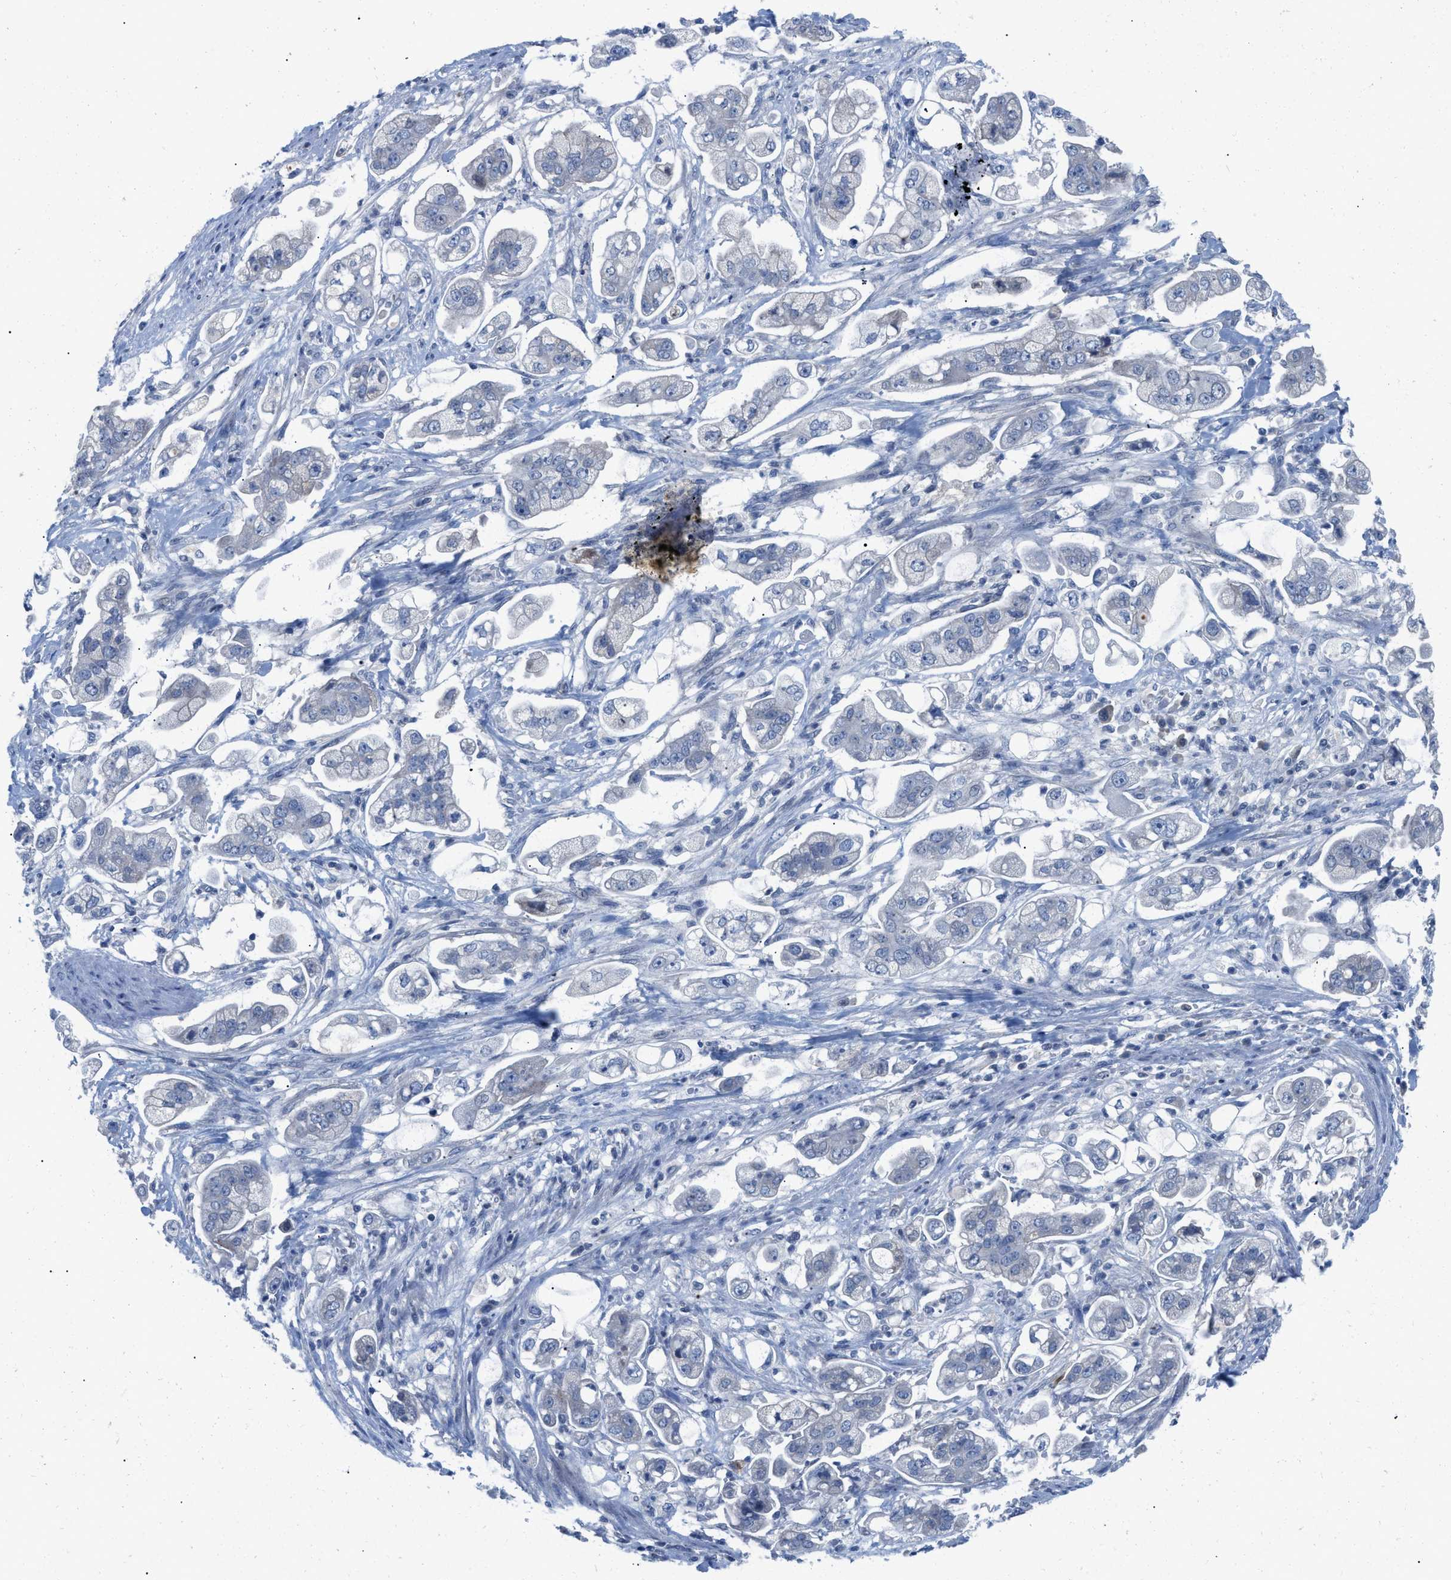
{"staining": {"intensity": "negative", "quantity": "none", "location": "none"}, "tissue": "stomach cancer", "cell_type": "Tumor cells", "image_type": "cancer", "snomed": [{"axis": "morphology", "description": "Adenocarcinoma, NOS"}, {"axis": "topography", "description": "Stomach"}], "caption": "Tumor cells show no significant expression in stomach adenocarcinoma.", "gene": "HPX", "patient": {"sex": "male", "age": 62}}